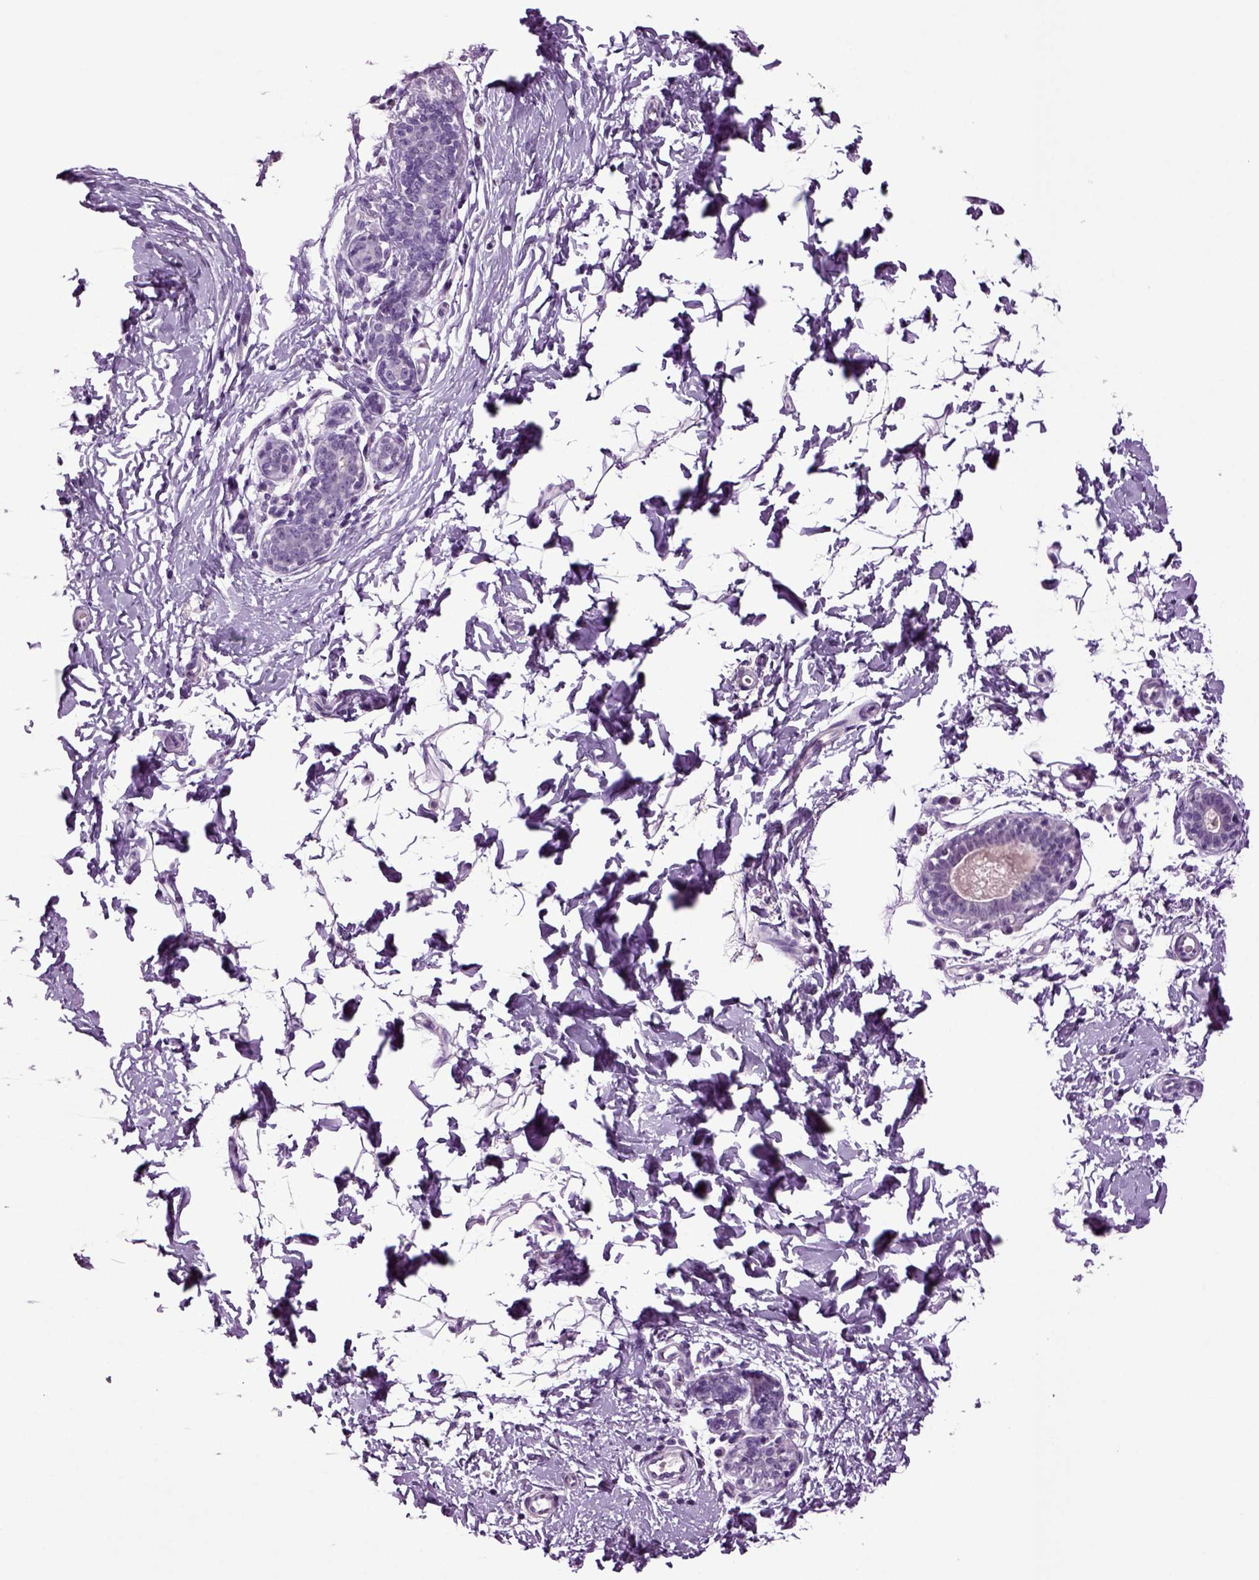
{"staining": {"intensity": "negative", "quantity": "none", "location": "none"}, "tissue": "breast", "cell_type": "Adipocytes", "image_type": "normal", "snomed": [{"axis": "morphology", "description": "Normal tissue, NOS"}, {"axis": "topography", "description": "Breast"}], "caption": "Immunohistochemistry (IHC) of unremarkable breast demonstrates no expression in adipocytes. Brightfield microscopy of IHC stained with DAB (brown) and hematoxylin (blue), captured at high magnification.", "gene": "SLC17A6", "patient": {"sex": "female", "age": 37}}